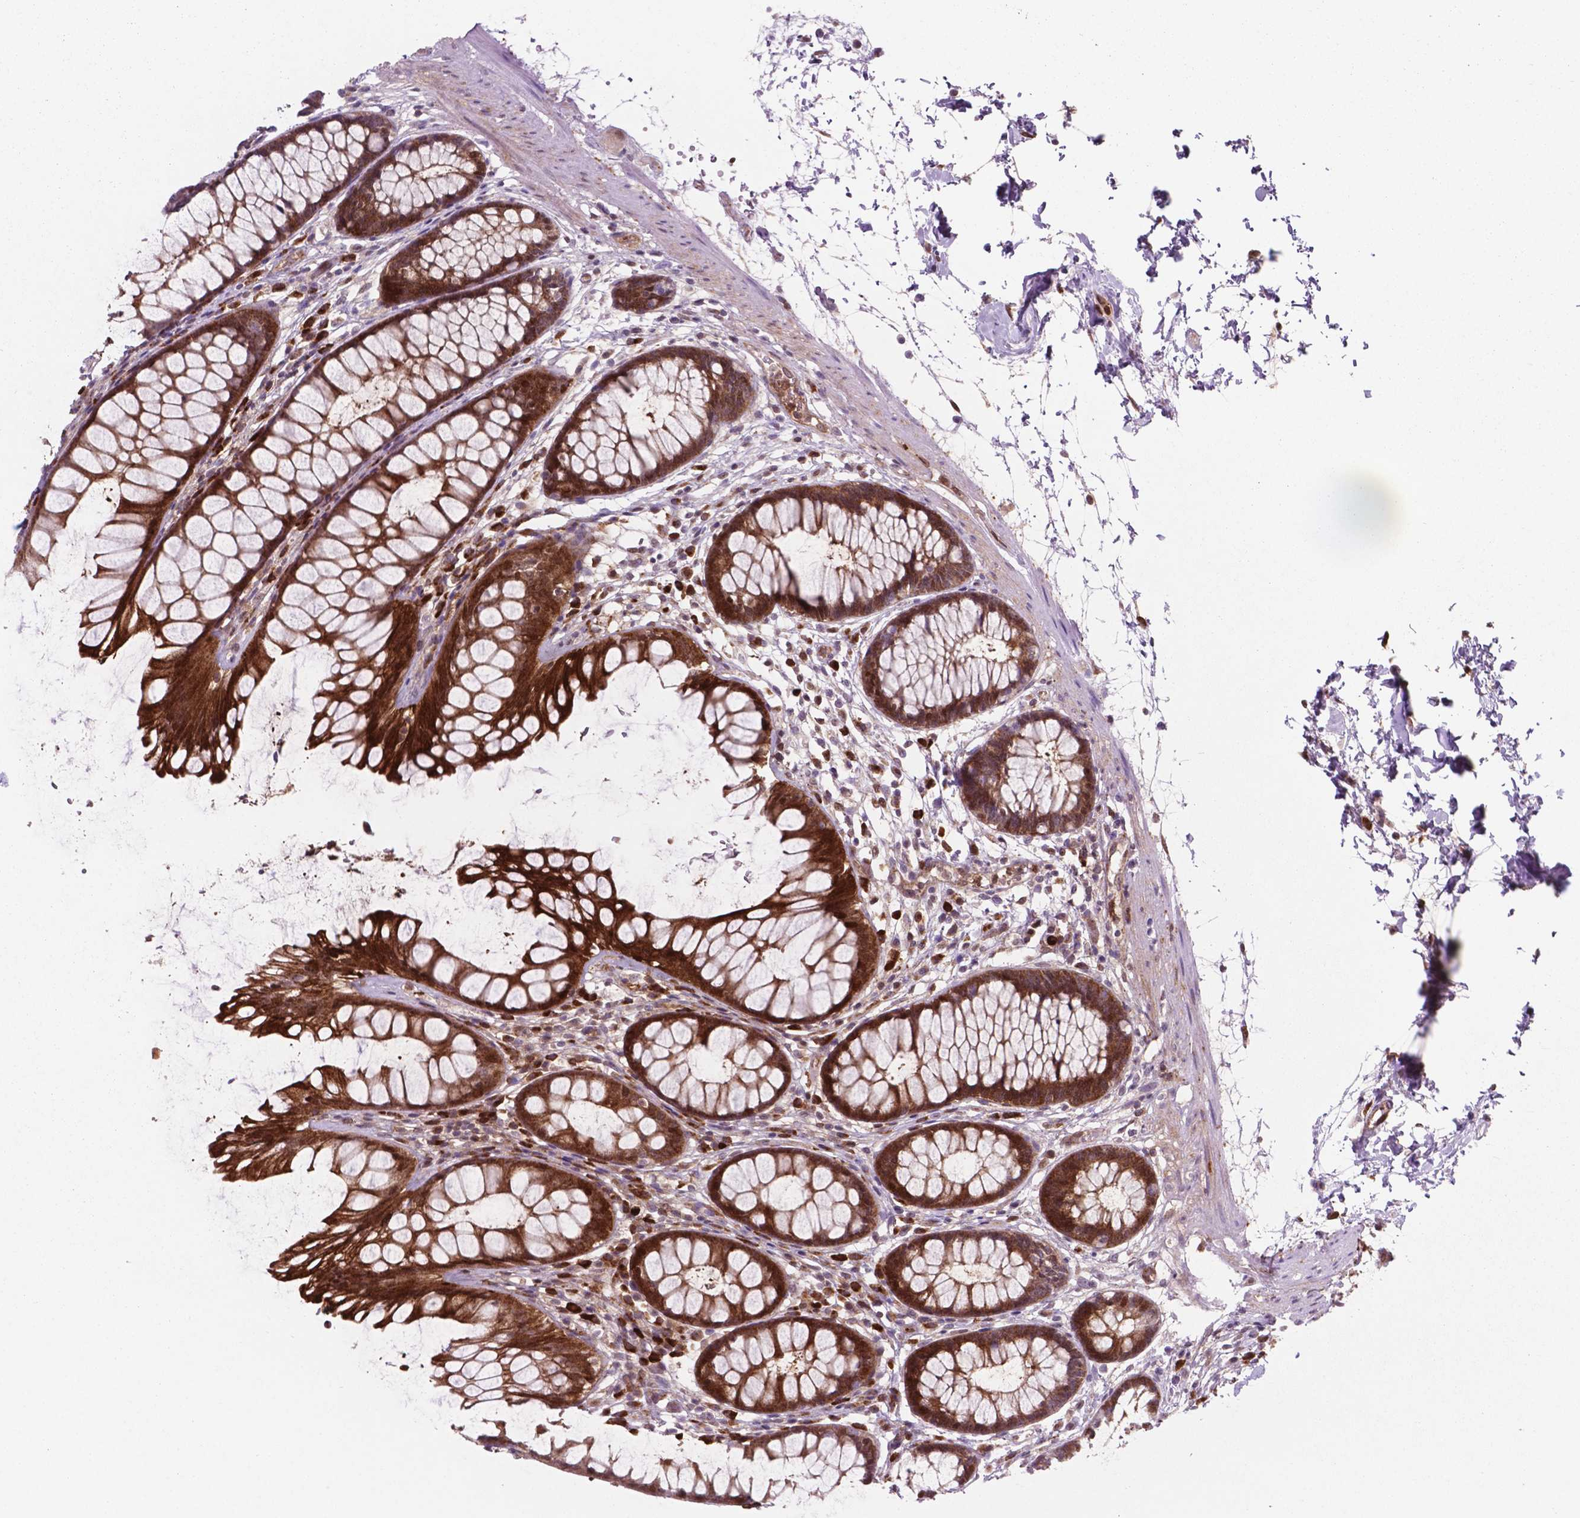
{"staining": {"intensity": "strong", "quantity": ">75%", "location": "cytoplasmic/membranous"}, "tissue": "rectum", "cell_type": "Glandular cells", "image_type": "normal", "snomed": [{"axis": "morphology", "description": "Normal tissue, NOS"}, {"axis": "topography", "description": "Rectum"}], "caption": "DAB immunohistochemical staining of benign rectum shows strong cytoplasmic/membranous protein expression in approximately >75% of glandular cells. Using DAB (brown) and hematoxylin (blue) stains, captured at high magnification using brightfield microscopy.", "gene": "LDHA", "patient": {"sex": "male", "age": 72}}